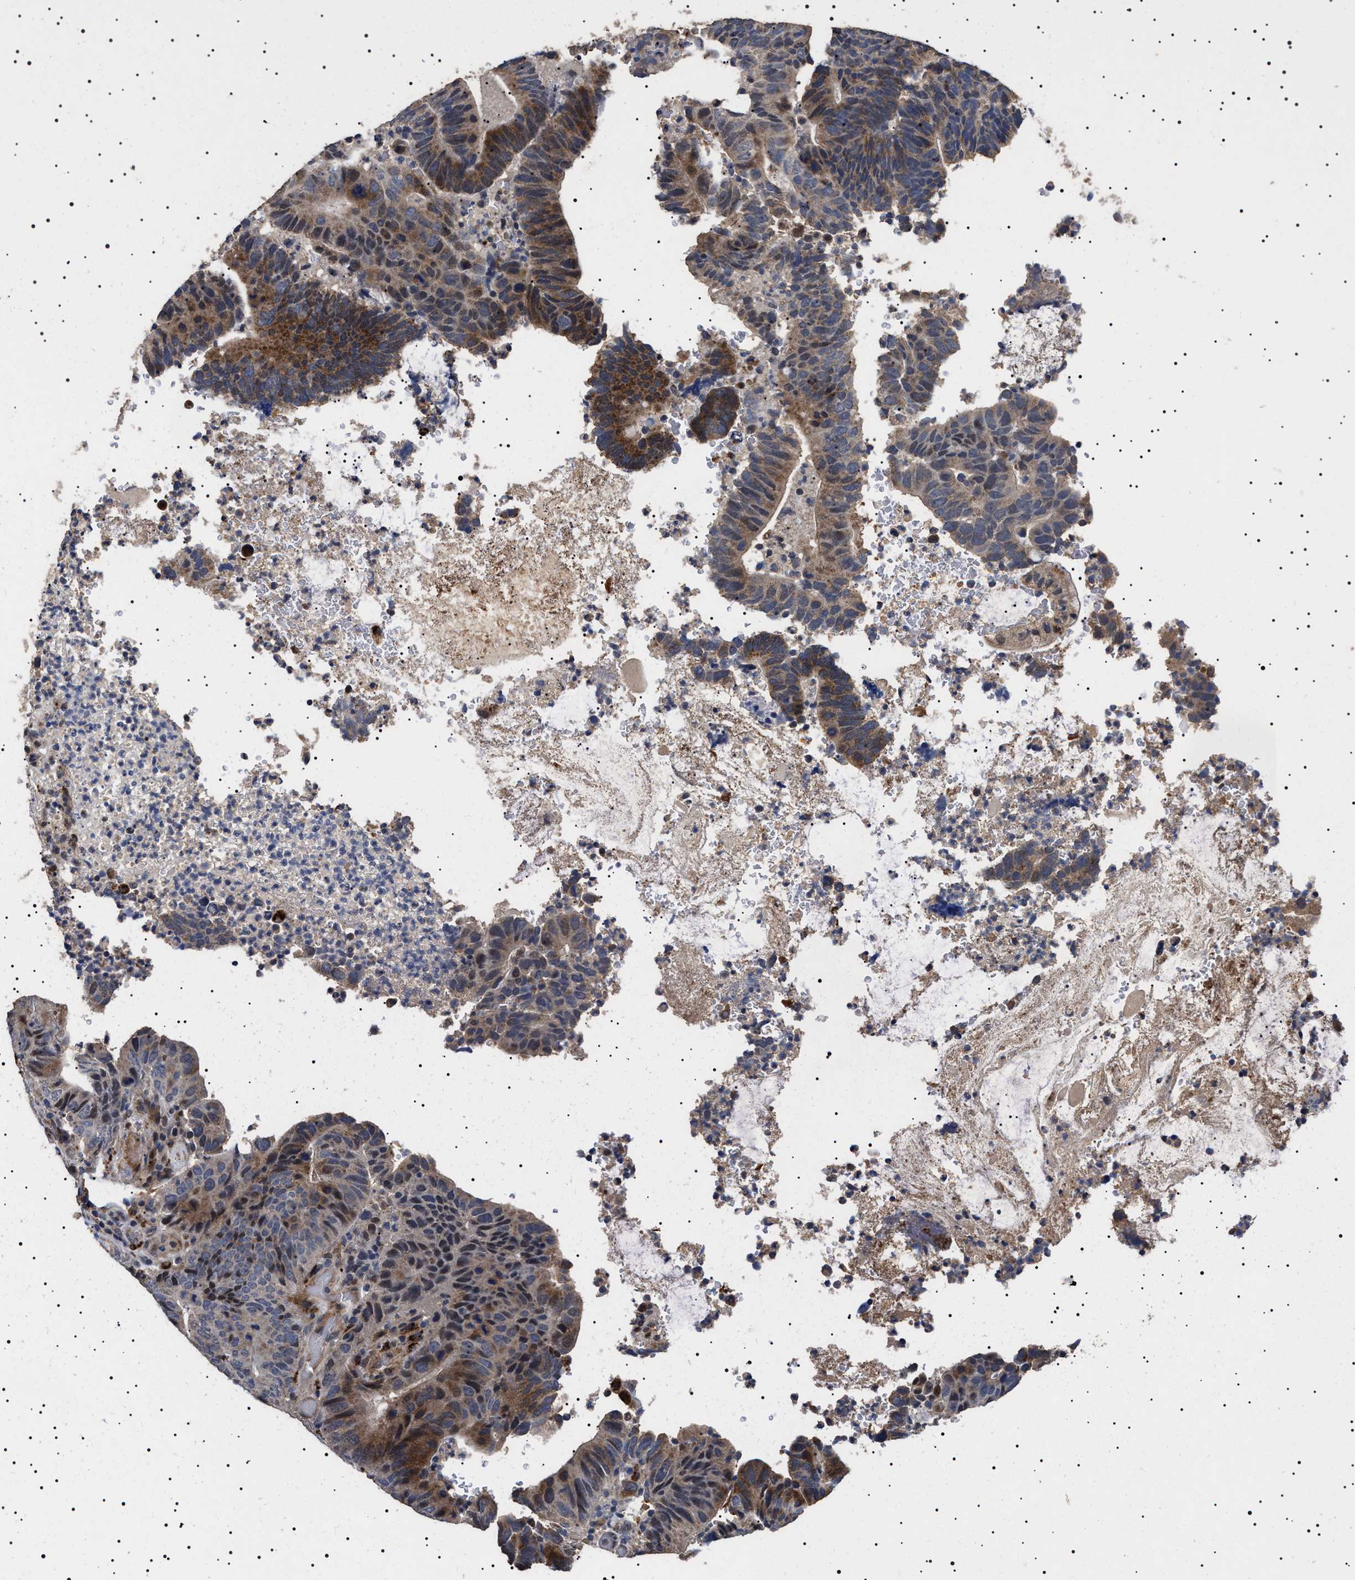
{"staining": {"intensity": "moderate", "quantity": "25%-75%", "location": "cytoplasmic/membranous"}, "tissue": "colorectal cancer", "cell_type": "Tumor cells", "image_type": "cancer", "snomed": [{"axis": "morphology", "description": "Adenocarcinoma, NOS"}, {"axis": "topography", "description": "Colon"}], "caption": "Immunohistochemical staining of human adenocarcinoma (colorectal) demonstrates medium levels of moderate cytoplasmic/membranous expression in about 25%-75% of tumor cells.", "gene": "RAB34", "patient": {"sex": "male", "age": 56}}